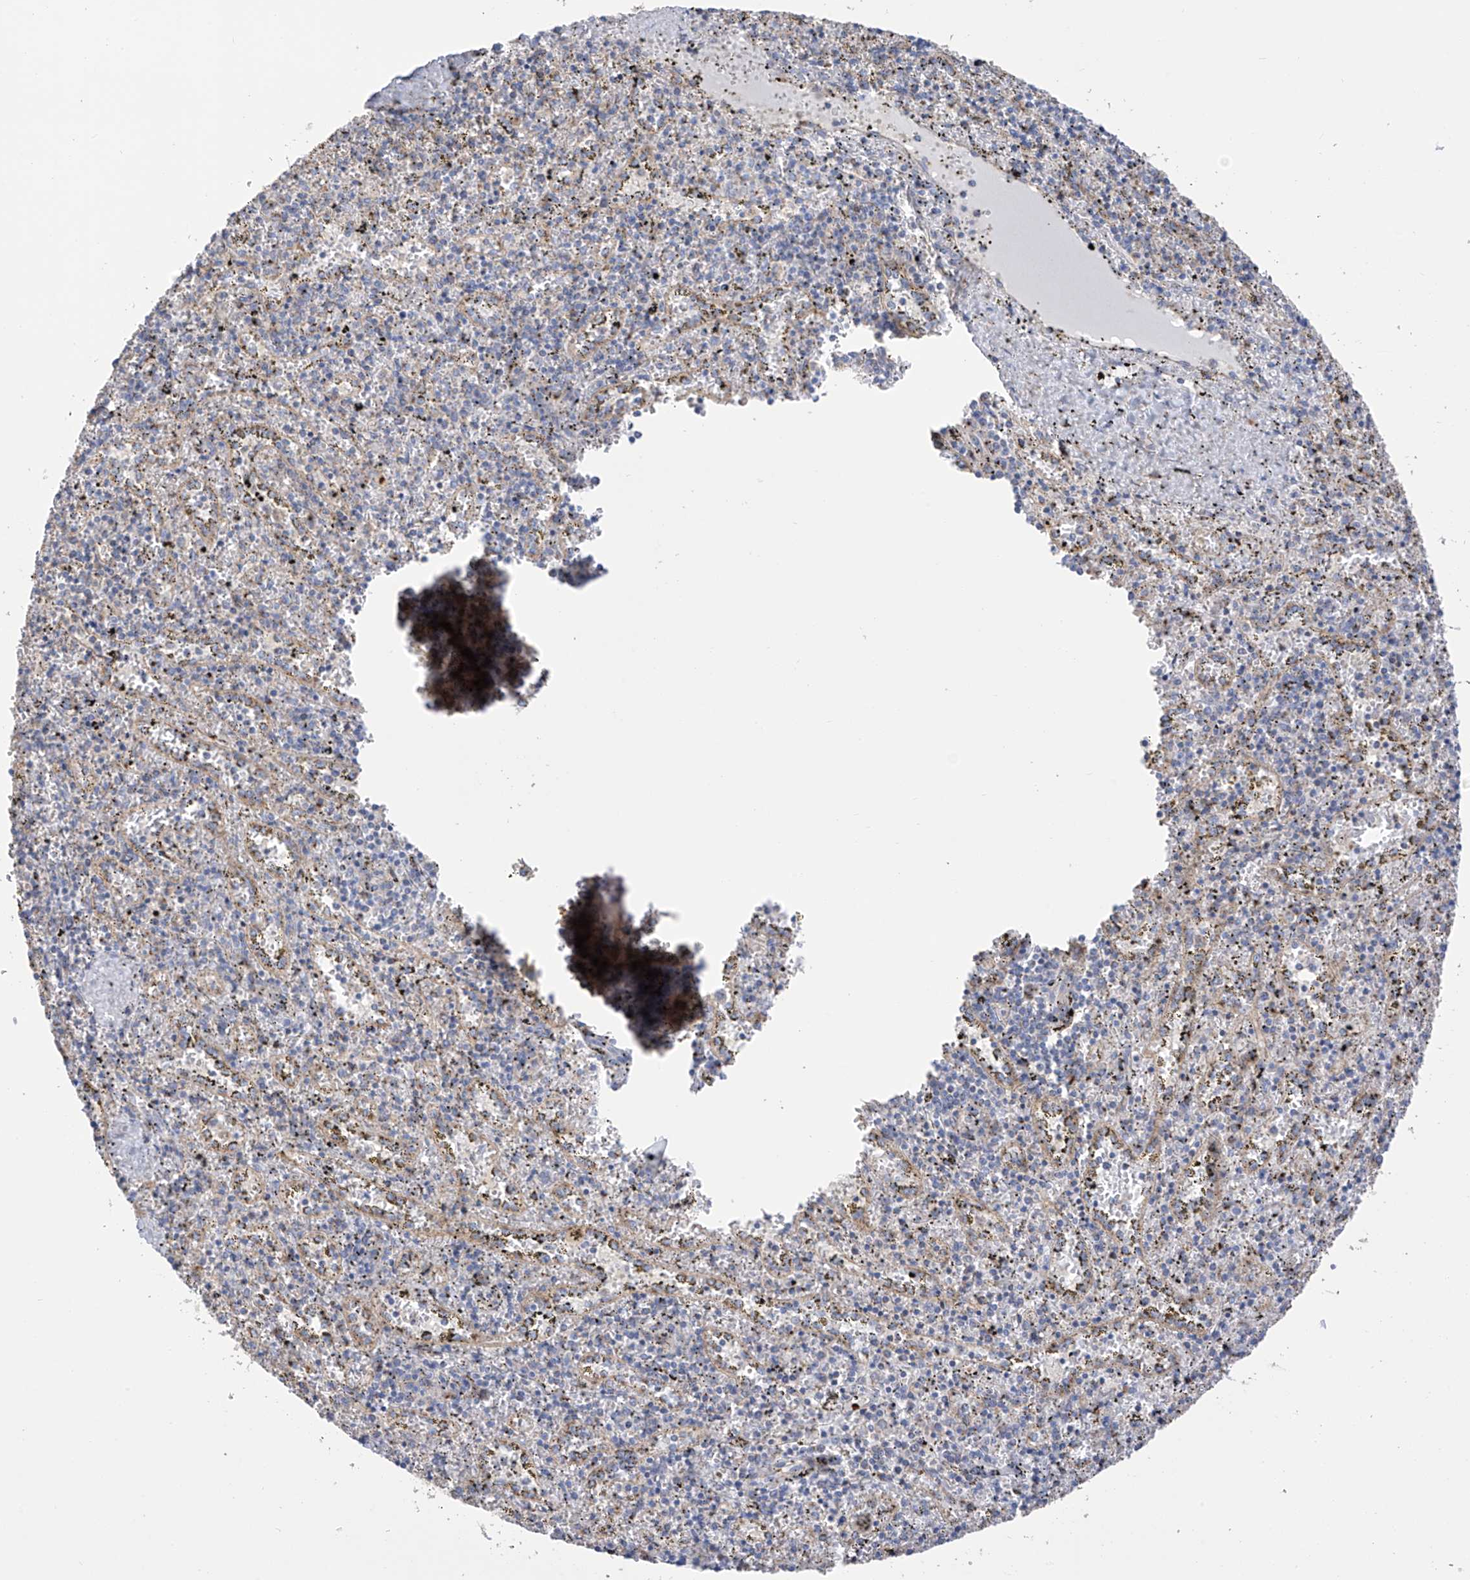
{"staining": {"intensity": "negative", "quantity": "none", "location": "none"}, "tissue": "spleen", "cell_type": "Cells in red pulp", "image_type": "normal", "snomed": [{"axis": "morphology", "description": "Normal tissue, NOS"}, {"axis": "topography", "description": "Spleen"}], "caption": "This is a image of immunohistochemistry (IHC) staining of benign spleen, which shows no positivity in cells in red pulp.", "gene": "ITM2B", "patient": {"sex": "male", "age": 11}}